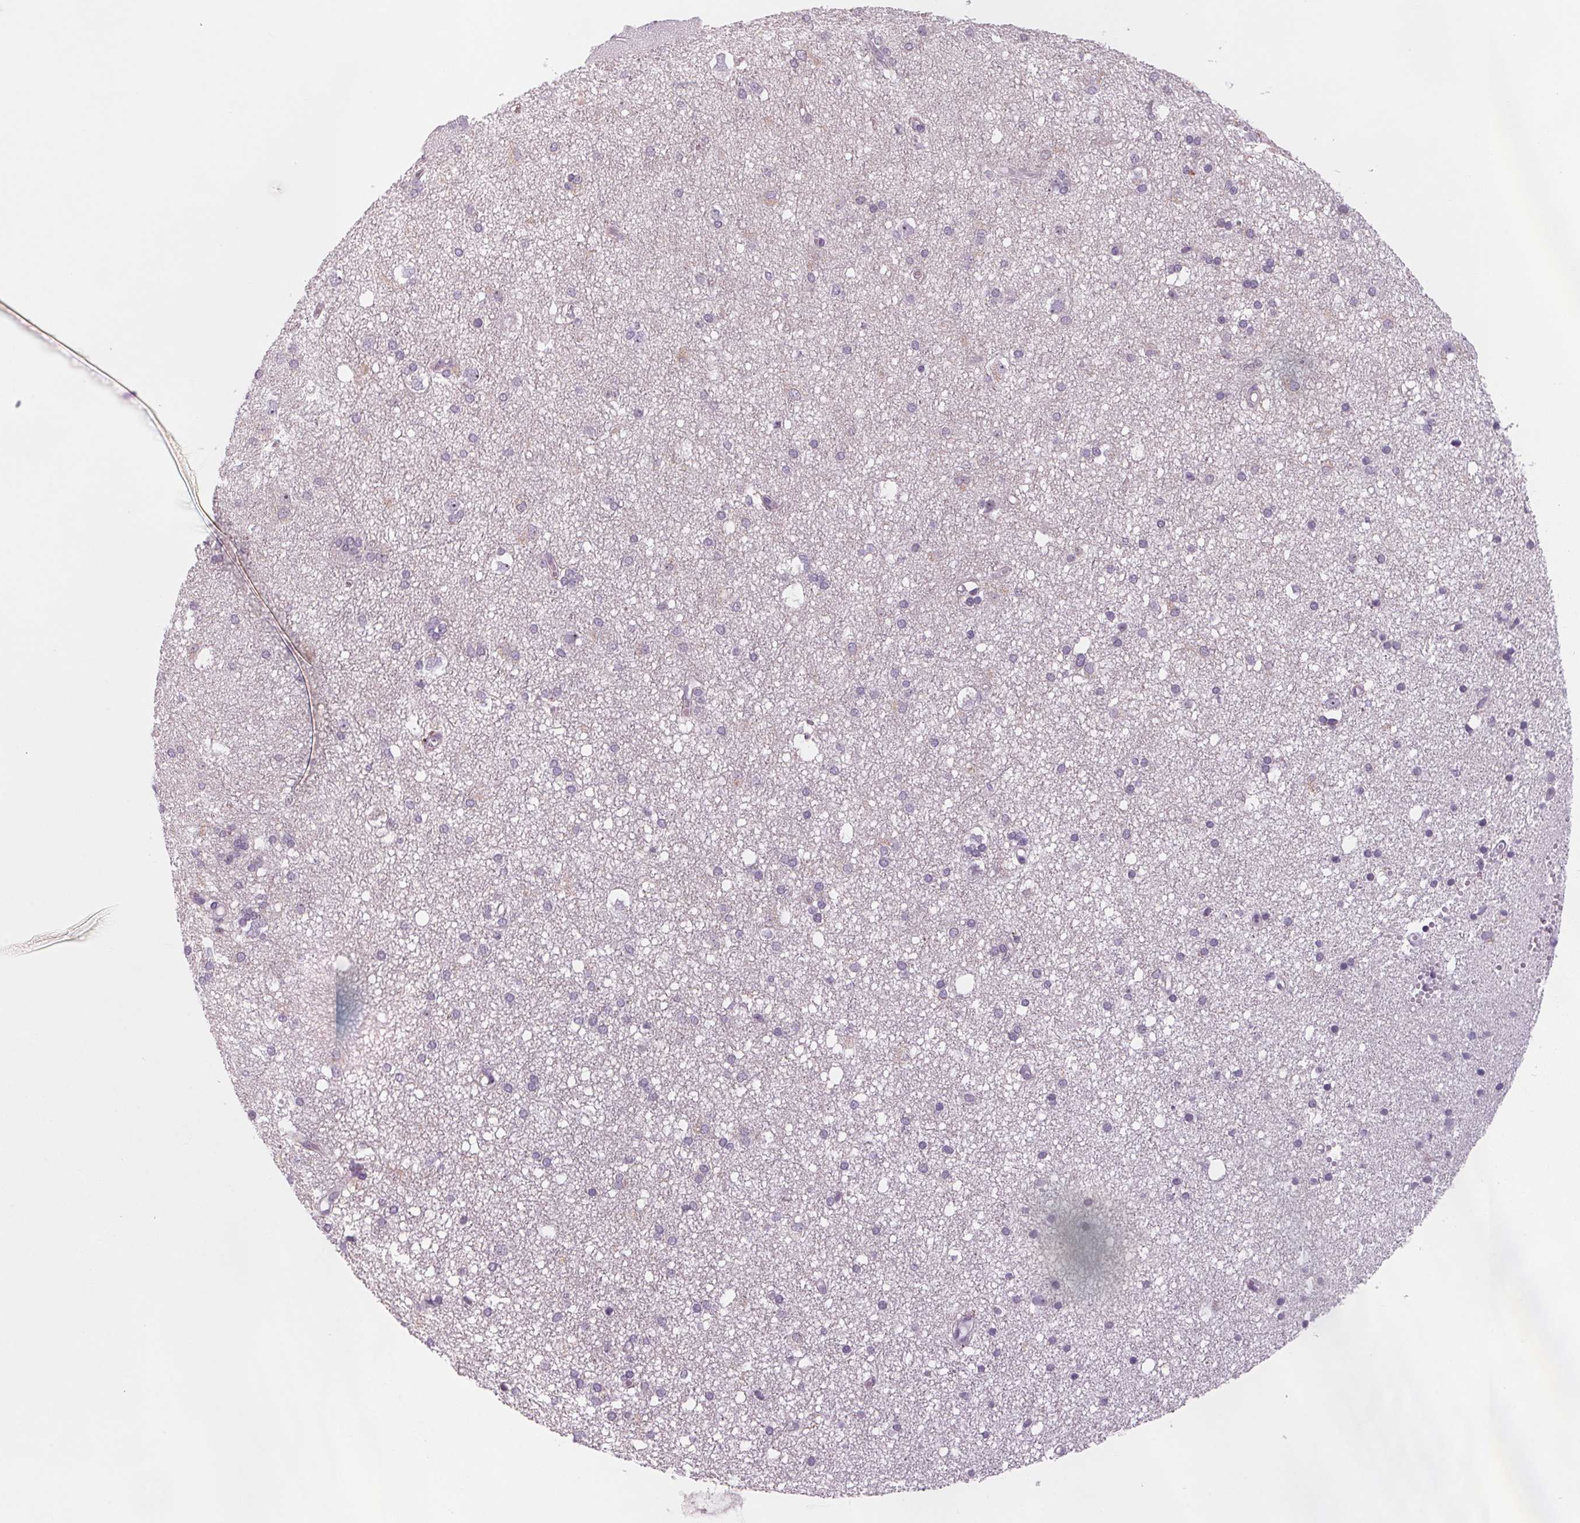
{"staining": {"intensity": "negative", "quantity": "none", "location": "none"}, "tissue": "cerebral cortex", "cell_type": "Endothelial cells", "image_type": "normal", "snomed": [{"axis": "morphology", "description": "Normal tissue, NOS"}, {"axis": "morphology", "description": "Glioma, malignant, High grade"}, {"axis": "topography", "description": "Cerebral cortex"}], "caption": "There is no significant positivity in endothelial cells of cerebral cortex. (Brightfield microscopy of DAB (3,3'-diaminobenzidine) immunohistochemistry (IHC) at high magnification).", "gene": "DNTTIP2", "patient": {"sex": "male", "age": 71}}